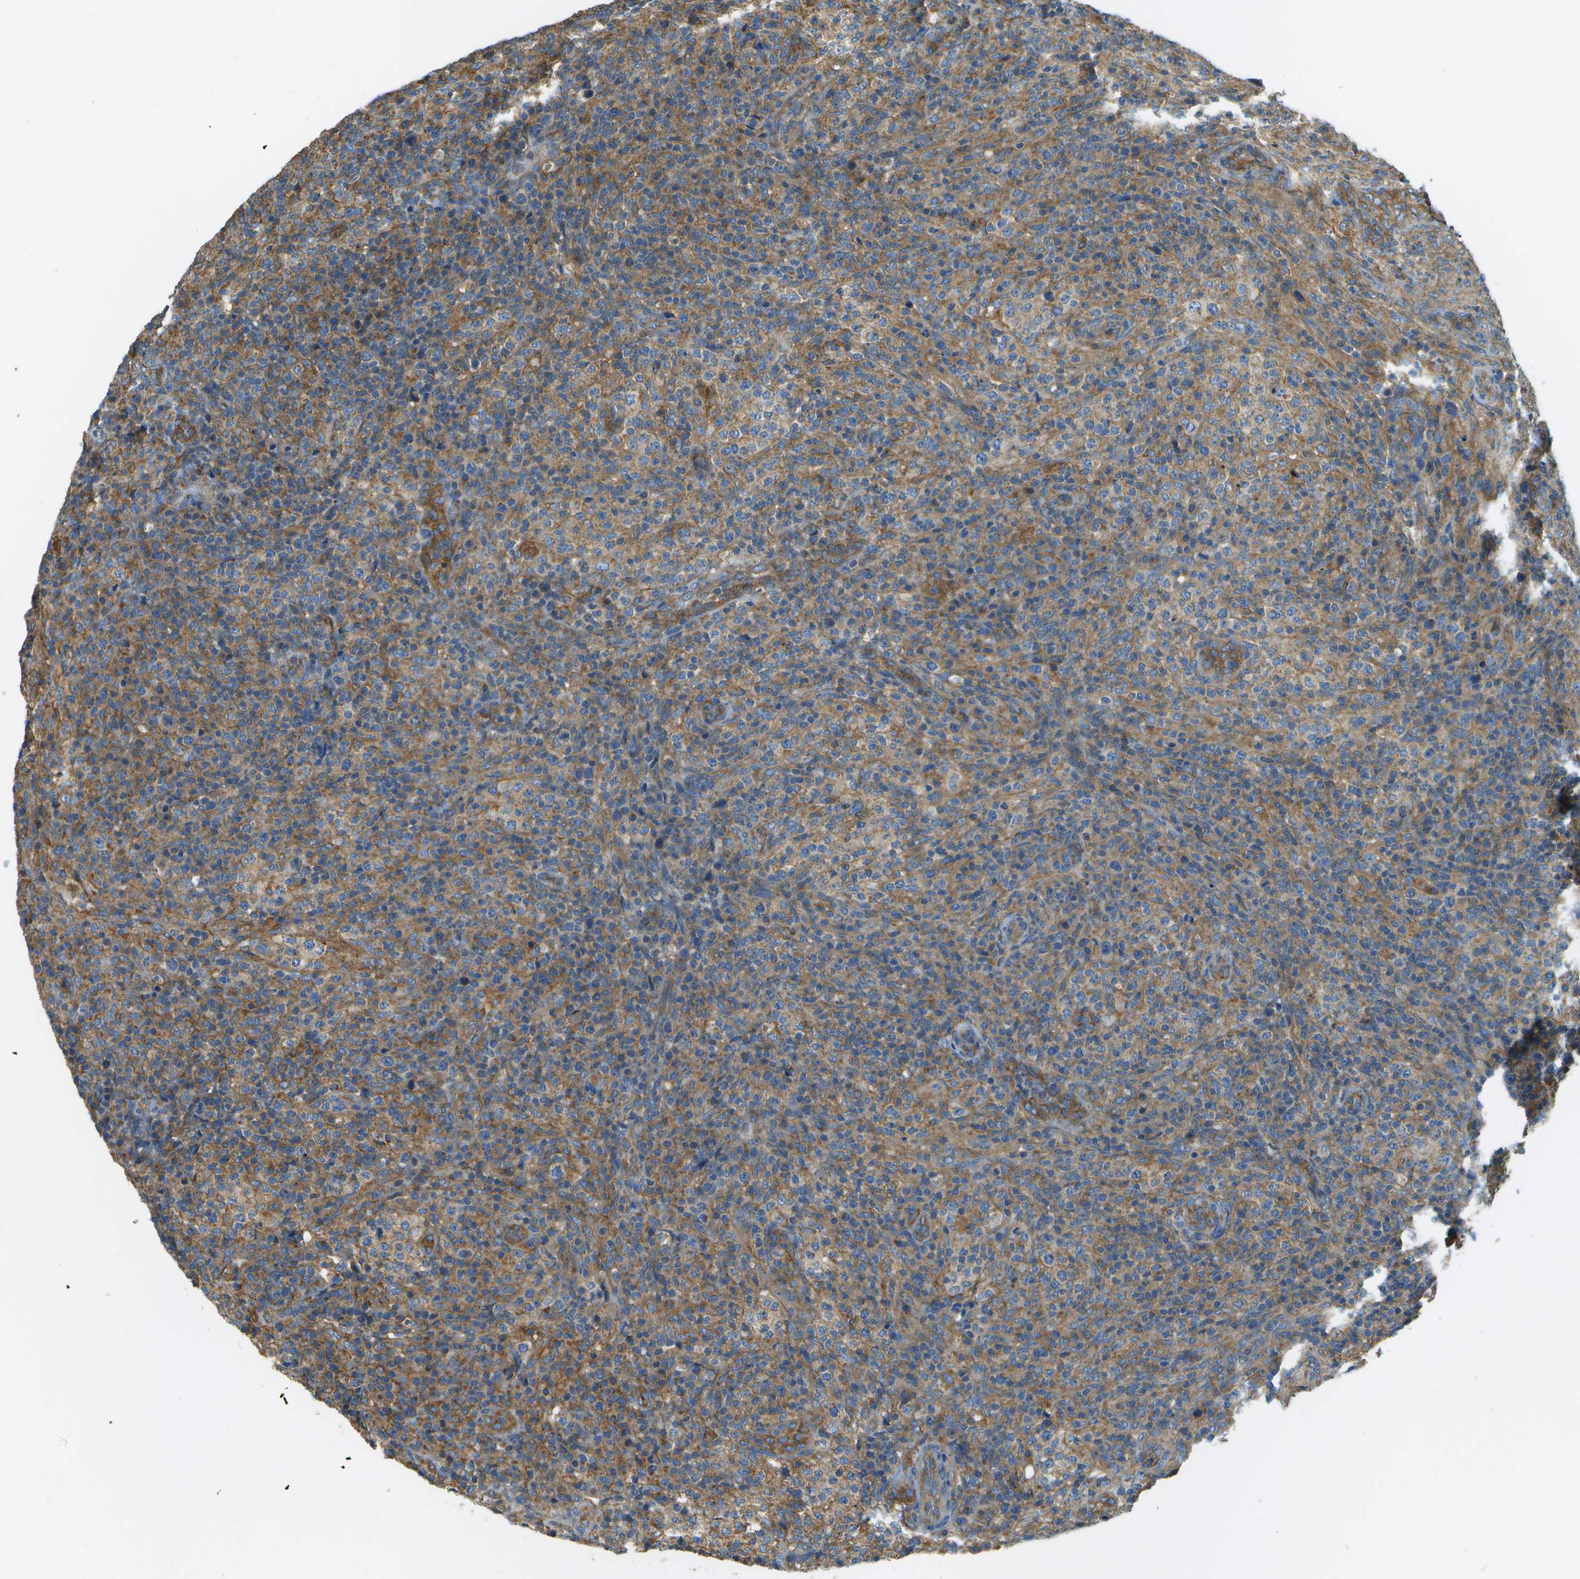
{"staining": {"intensity": "moderate", "quantity": "25%-75%", "location": "cytoplasmic/membranous"}, "tissue": "lymphoma", "cell_type": "Tumor cells", "image_type": "cancer", "snomed": [{"axis": "morphology", "description": "Malignant lymphoma, non-Hodgkin's type, High grade"}, {"axis": "topography", "description": "Lymph node"}], "caption": "High-grade malignant lymphoma, non-Hodgkin's type was stained to show a protein in brown. There is medium levels of moderate cytoplasmic/membranous positivity in about 25%-75% of tumor cells. The protein is shown in brown color, while the nuclei are stained blue.", "gene": "CLTC", "patient": {"sex": "female", "age": 76}}